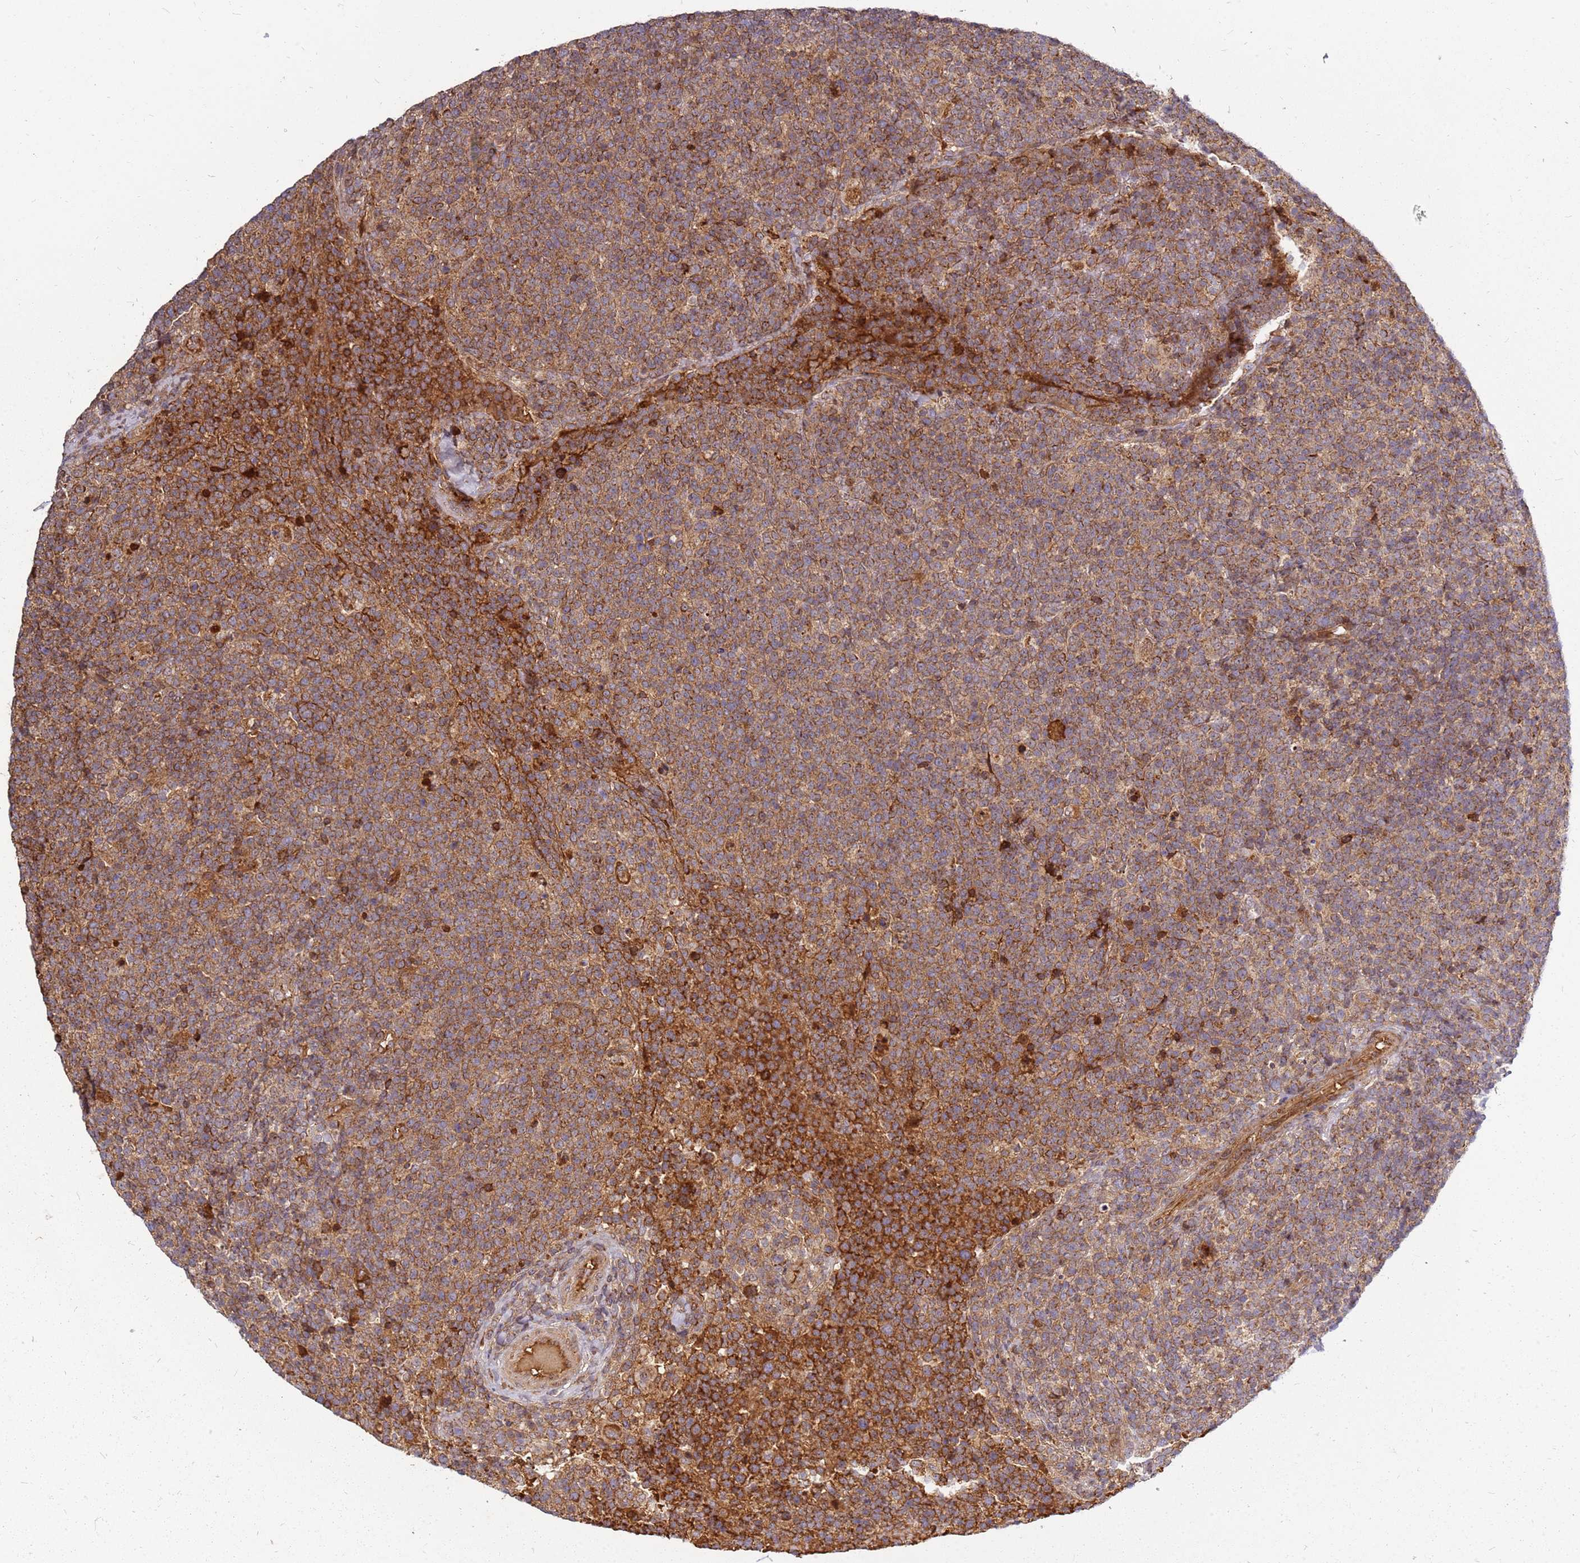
{"staining": {"intensity": "moderate", "quantity": ">75%", "location": "cytoplasmic/membranous"}, "tissue": "lymphoma", "cell_type": "Tumor cells", "image_type": "cancer", "snomed": [{"axis": "morphology", "description": "Malignant lymphoma, non-Hodgkin's type, High grade"}, {"axis": "topography", "description": "Lymph node"}], "caption": "This micrograph displays immunohistochemistry staining of human lymphoma, with medium moderate cytoplasmic/membranous positivity in approximately >75% of tumor cells.", "gene": "CCDC159", "patient": {"sex": "male", "age": 61}}